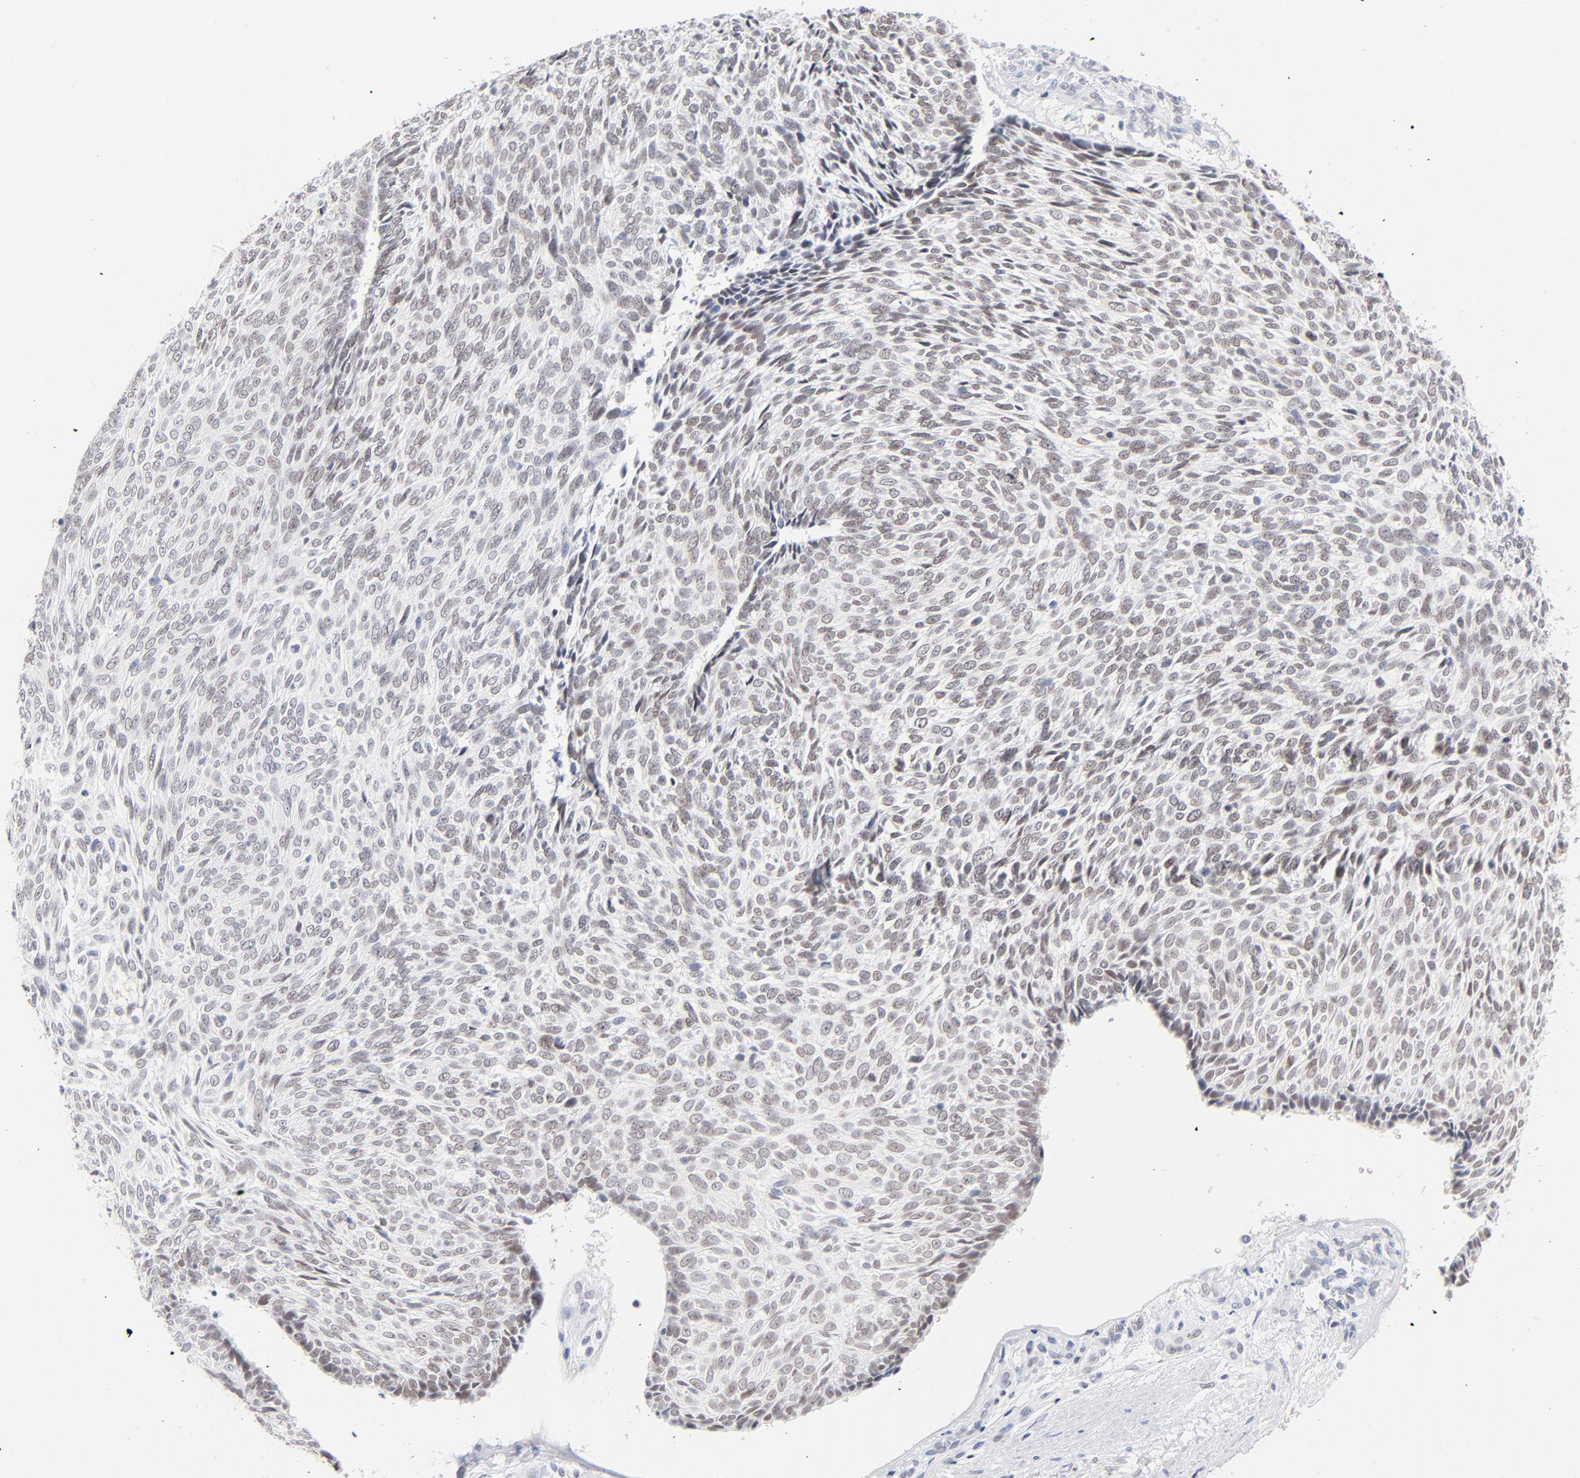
{"staining": {"intensity": "weak", "quantity": "25%-75%", "location": "nuclear"}, "tissue": "skin cancer", "cell_type": "Tumor cells", "image_type": "cancer", "snomed": [{"axis": "morphology", "description": "Basal cell carcinoma"}, {"axis": "topography", "description": "Skin"}], "caption": "Skin cancer stained for a protein (brown) shows weak nuclear positive positivity in approximately 25%-75% of tumor cells.", "gene": "ORC2", "patient": {"sex": "male", "age": 72}}